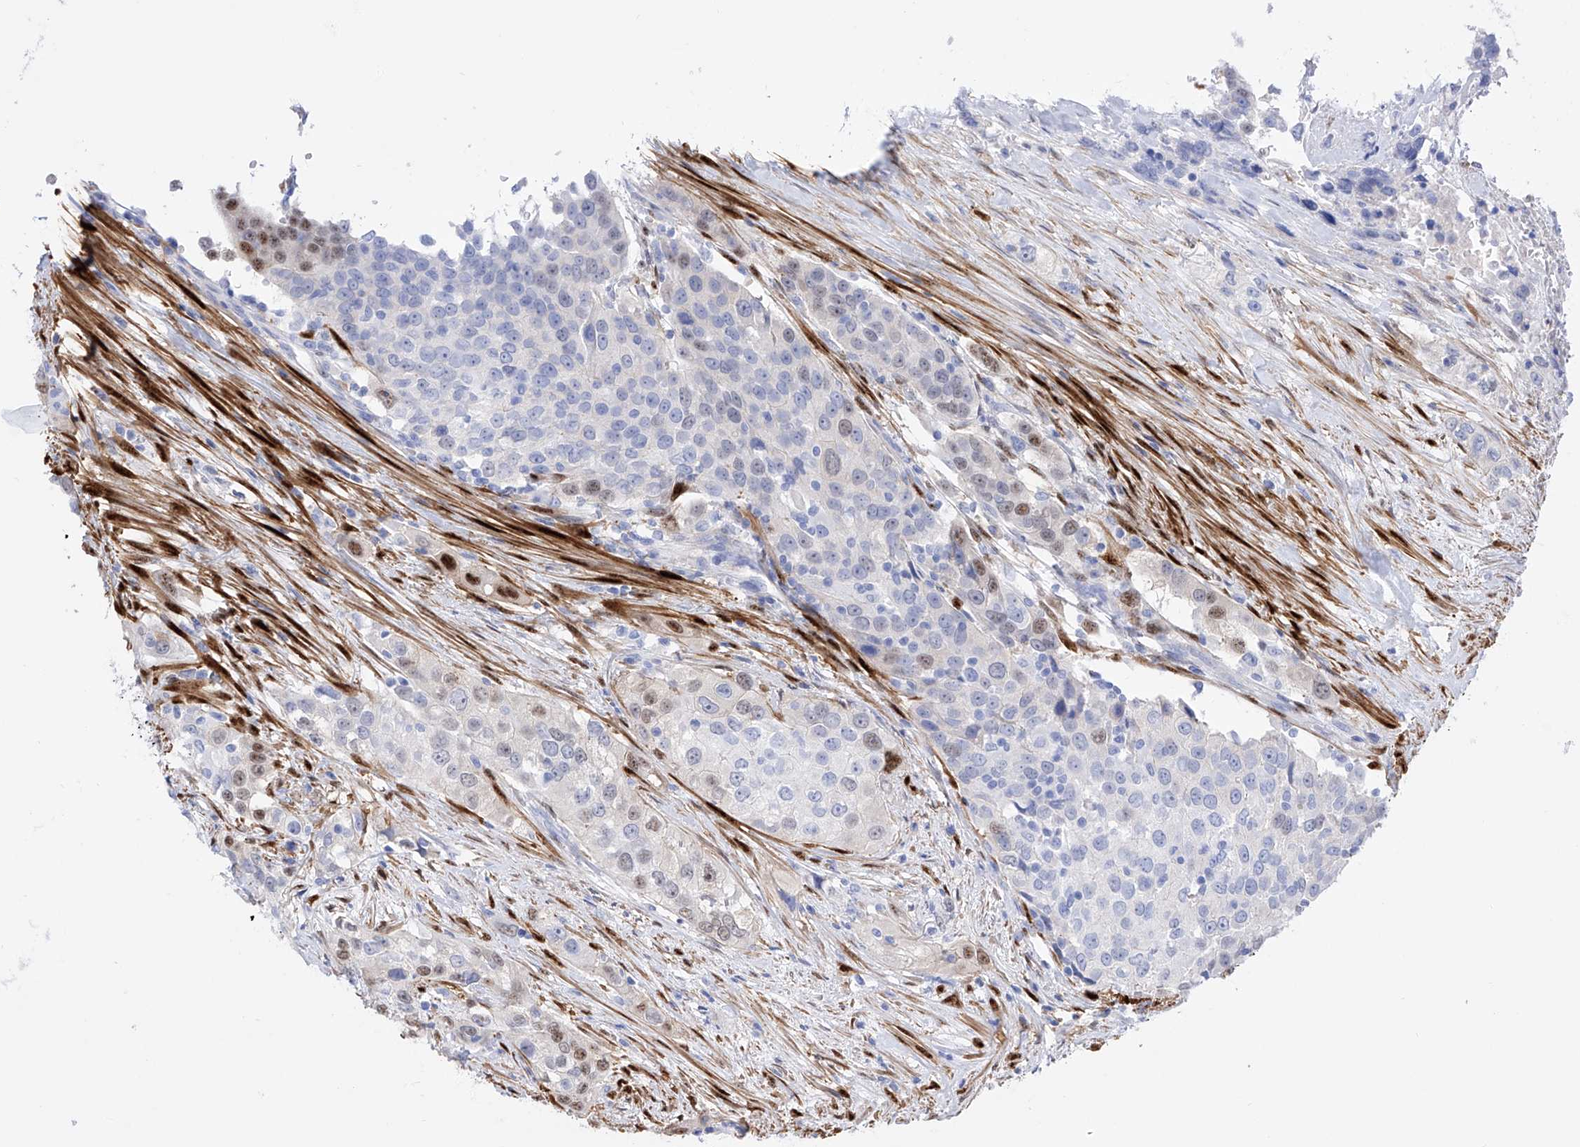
{"staining": {"intensity": "moderate", "quantity": "<25%", "location": "nuclear"}, "tissue": "urothelial cancer", "cell_type": "Tumor cells", "image_type": "cancer", "snomed": [{"axis": "morphology", "description": "Urothelial carcinoma, High grade"}, {"axis": "topography", "description": "Urinary bladder"}], "caption": "A brown stain highlights moderate nuclear staining of a protein in human urothelial carcinoma (high-grade) tumor cells.", "gene": "TRPC7", "patient": {"sex": "female", "age": 80}}